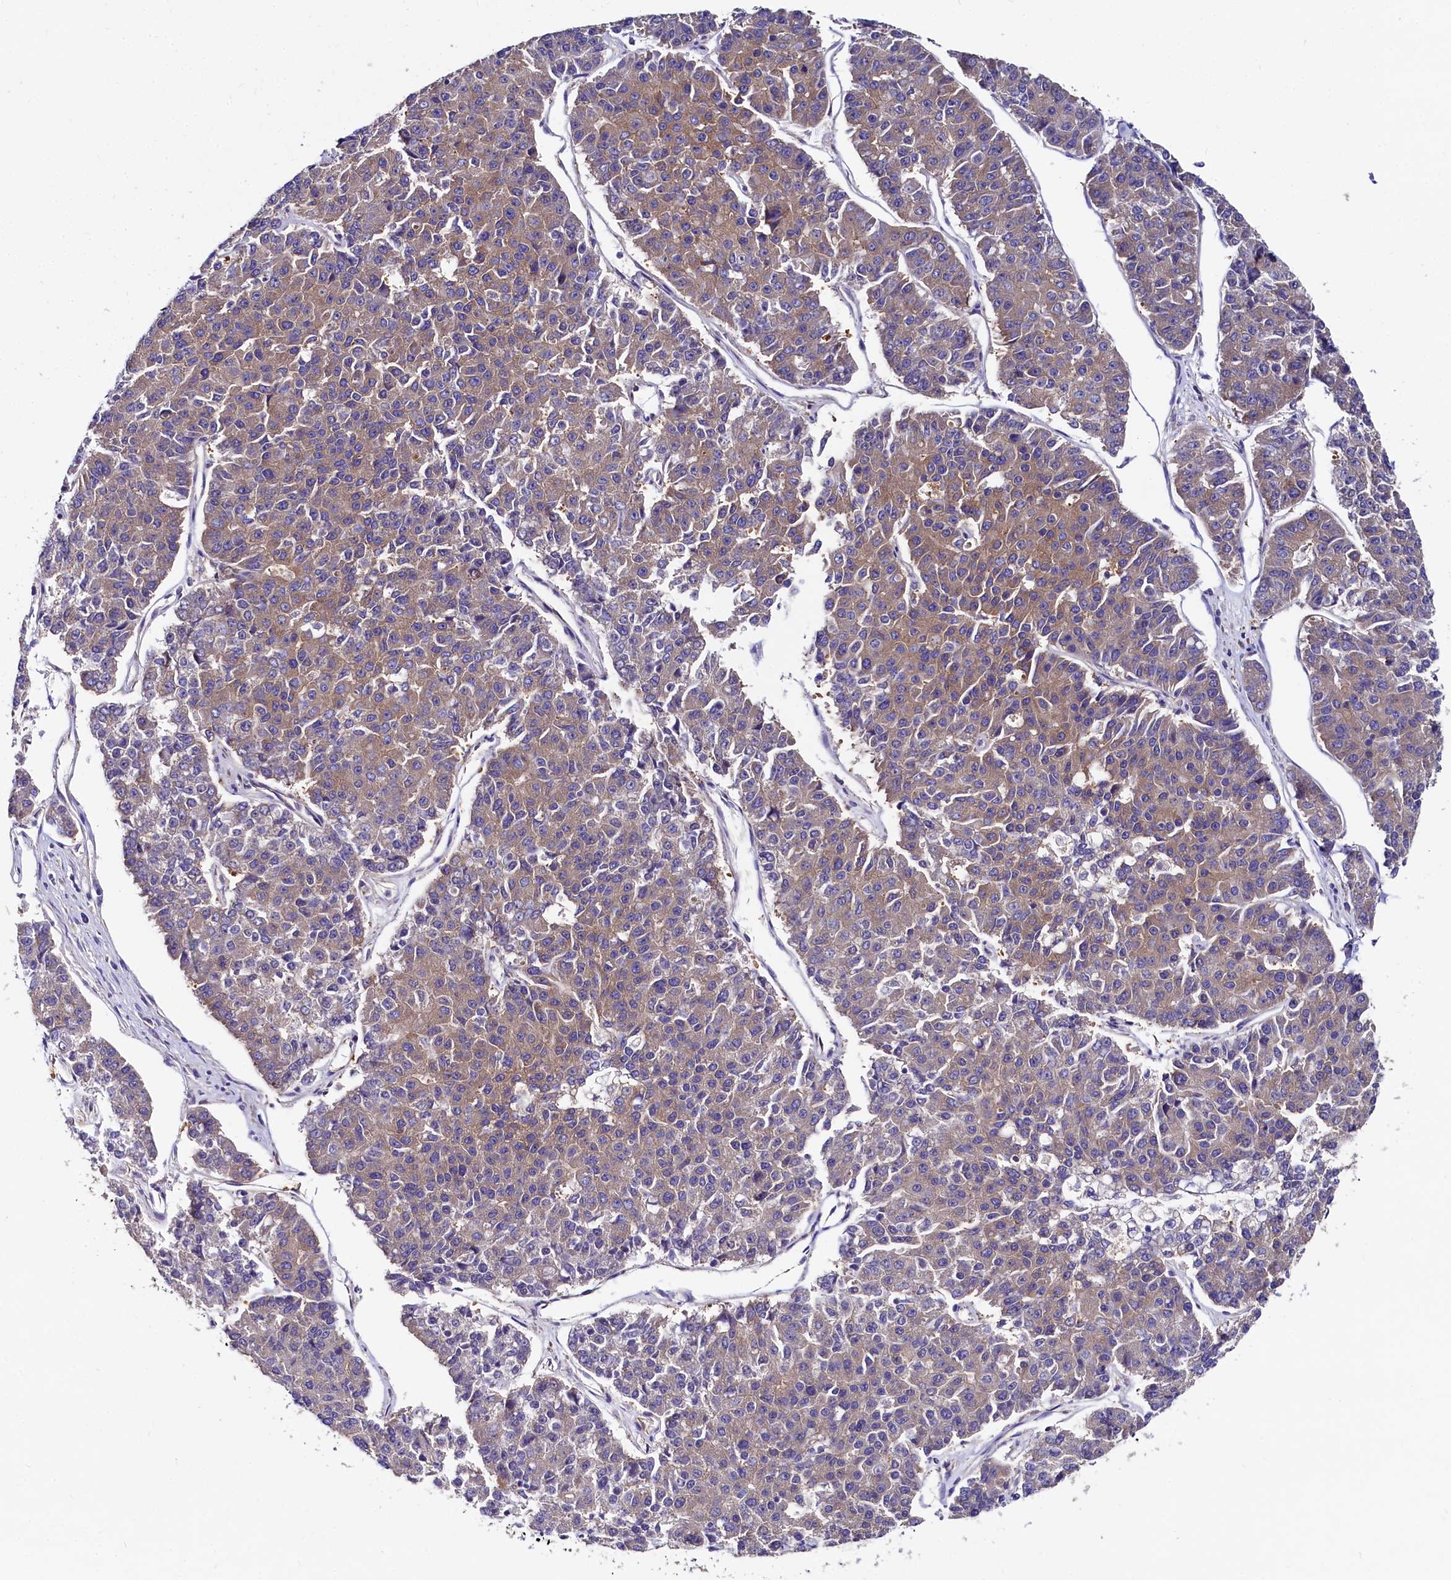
{"staining": {"intensity": "moderate", "quantity": ">75%", "location": "cytoplasmic/membranous"}, "tissue": "pancreatic cancer", "cell_type": "Tumor cells", "image_type": "cancer", "snomed": [{"axis": "morphology", "description": "Adenocarcinoma, NOS"}, {"axis": "topography", "description": "Pancreas"}], "caption": "Human adenocarcinoma (pancreatic) stained with a brown dye displays moderate cytoplasmic/membranous positive staining in about >75% of tumor cells.", "gene": "QARS1", "patient": {"sex": "male", "age": 50}}